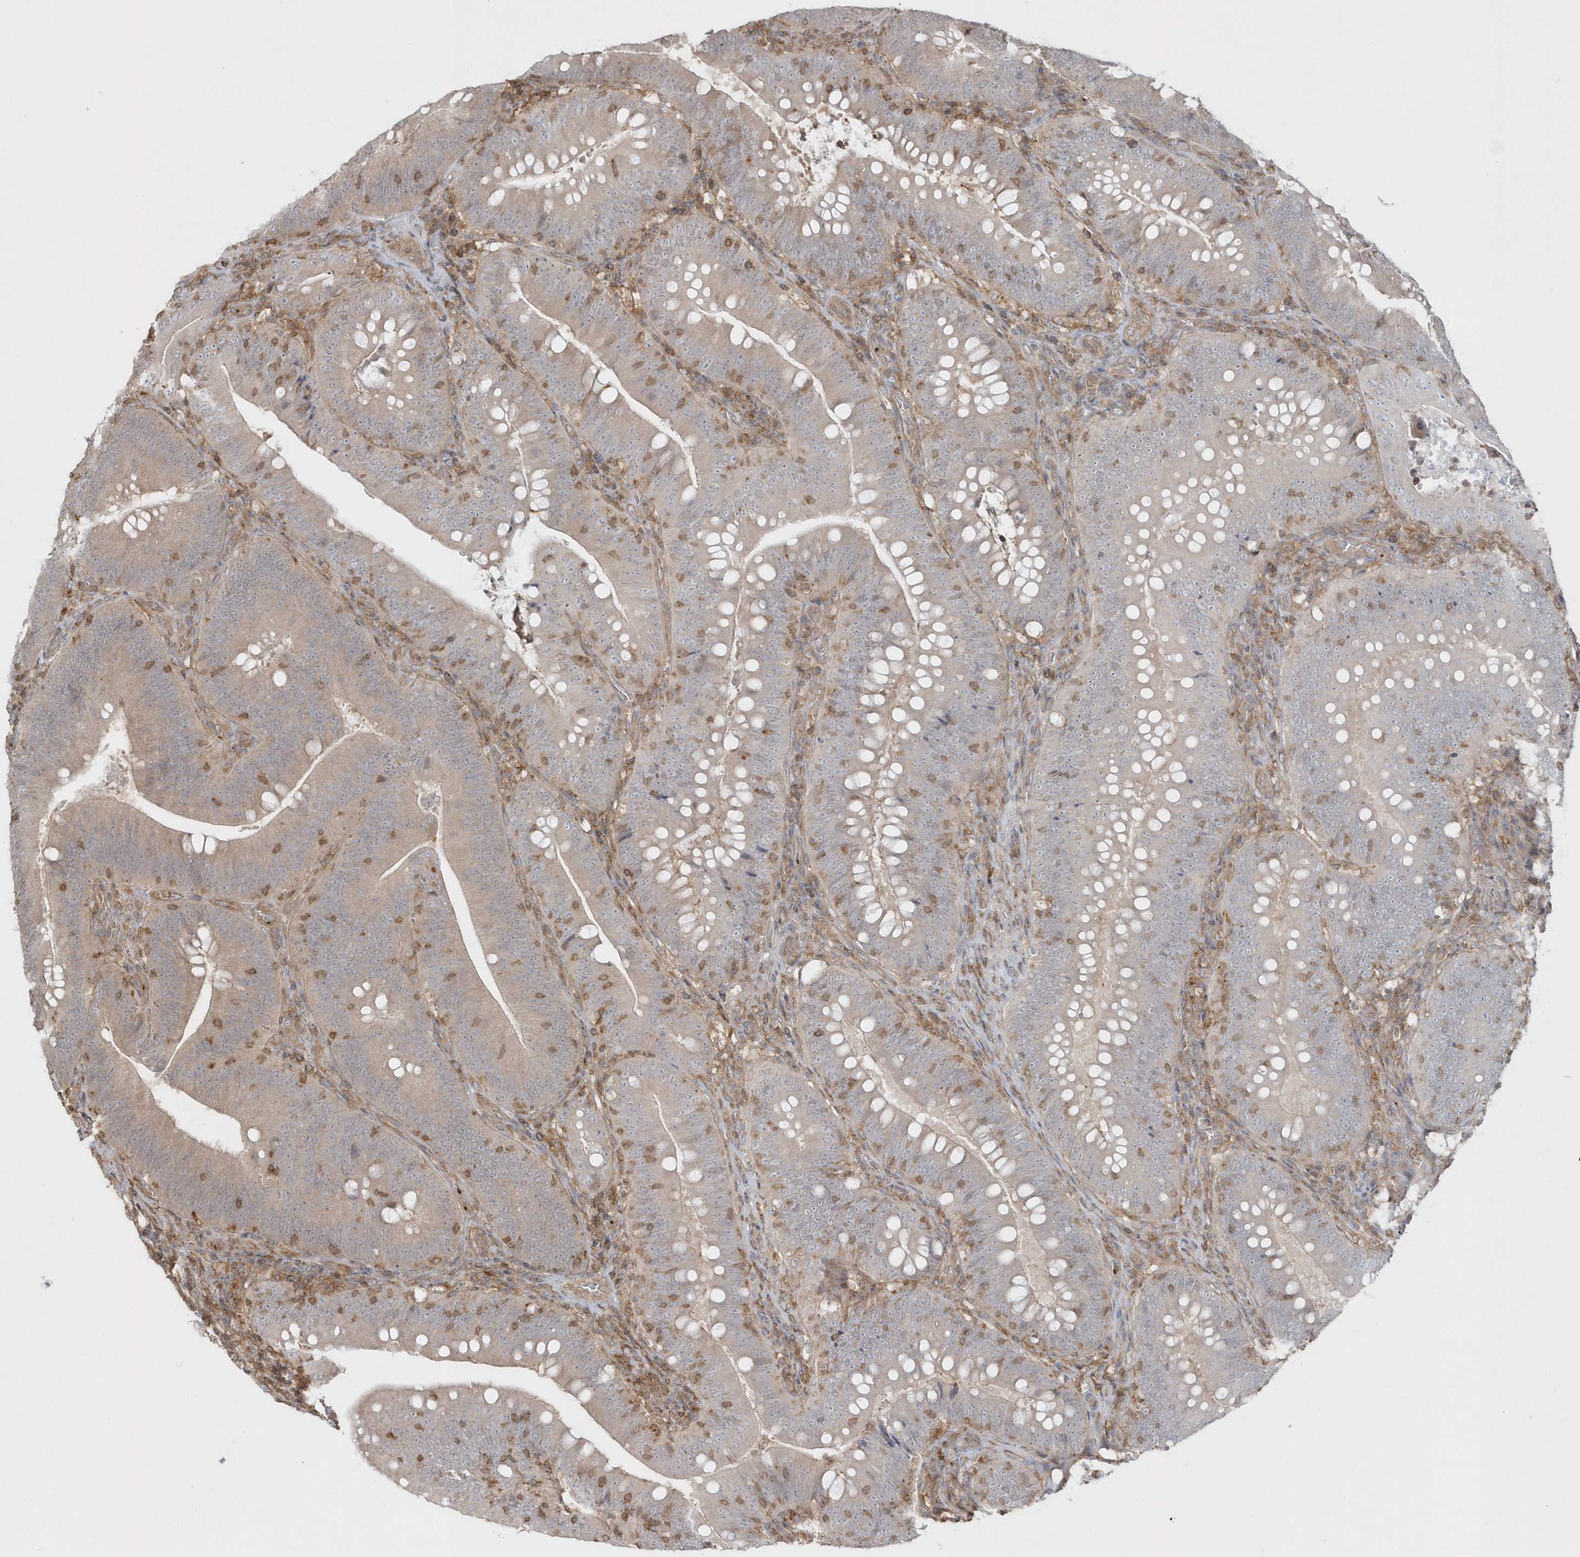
{"staining": {"intensity": "weak", "quantity": "25%-75%", "location": "cytoplasmic/membranous"}, "tissue": "colorectal cancer", "cell_type": "Tumor cells", "image_type": "cancer", "snomed": [{"axis": "morphology", "description": "Normal tissue, NOS"}, {"axis": "topography", "description": "Colon"}], "caption": "Immunohistochemistry image of neoplastic tissue: colorectal cancer stained using immunohistochemistry reveals low levels of weak protein expression localized specifically in the cytoplasmic/membranous of tumor cells, appearing as a cytoplasmic/membranous brown color.", "gene": "BSN", "patient": {"sex": "female", "age": 82}}